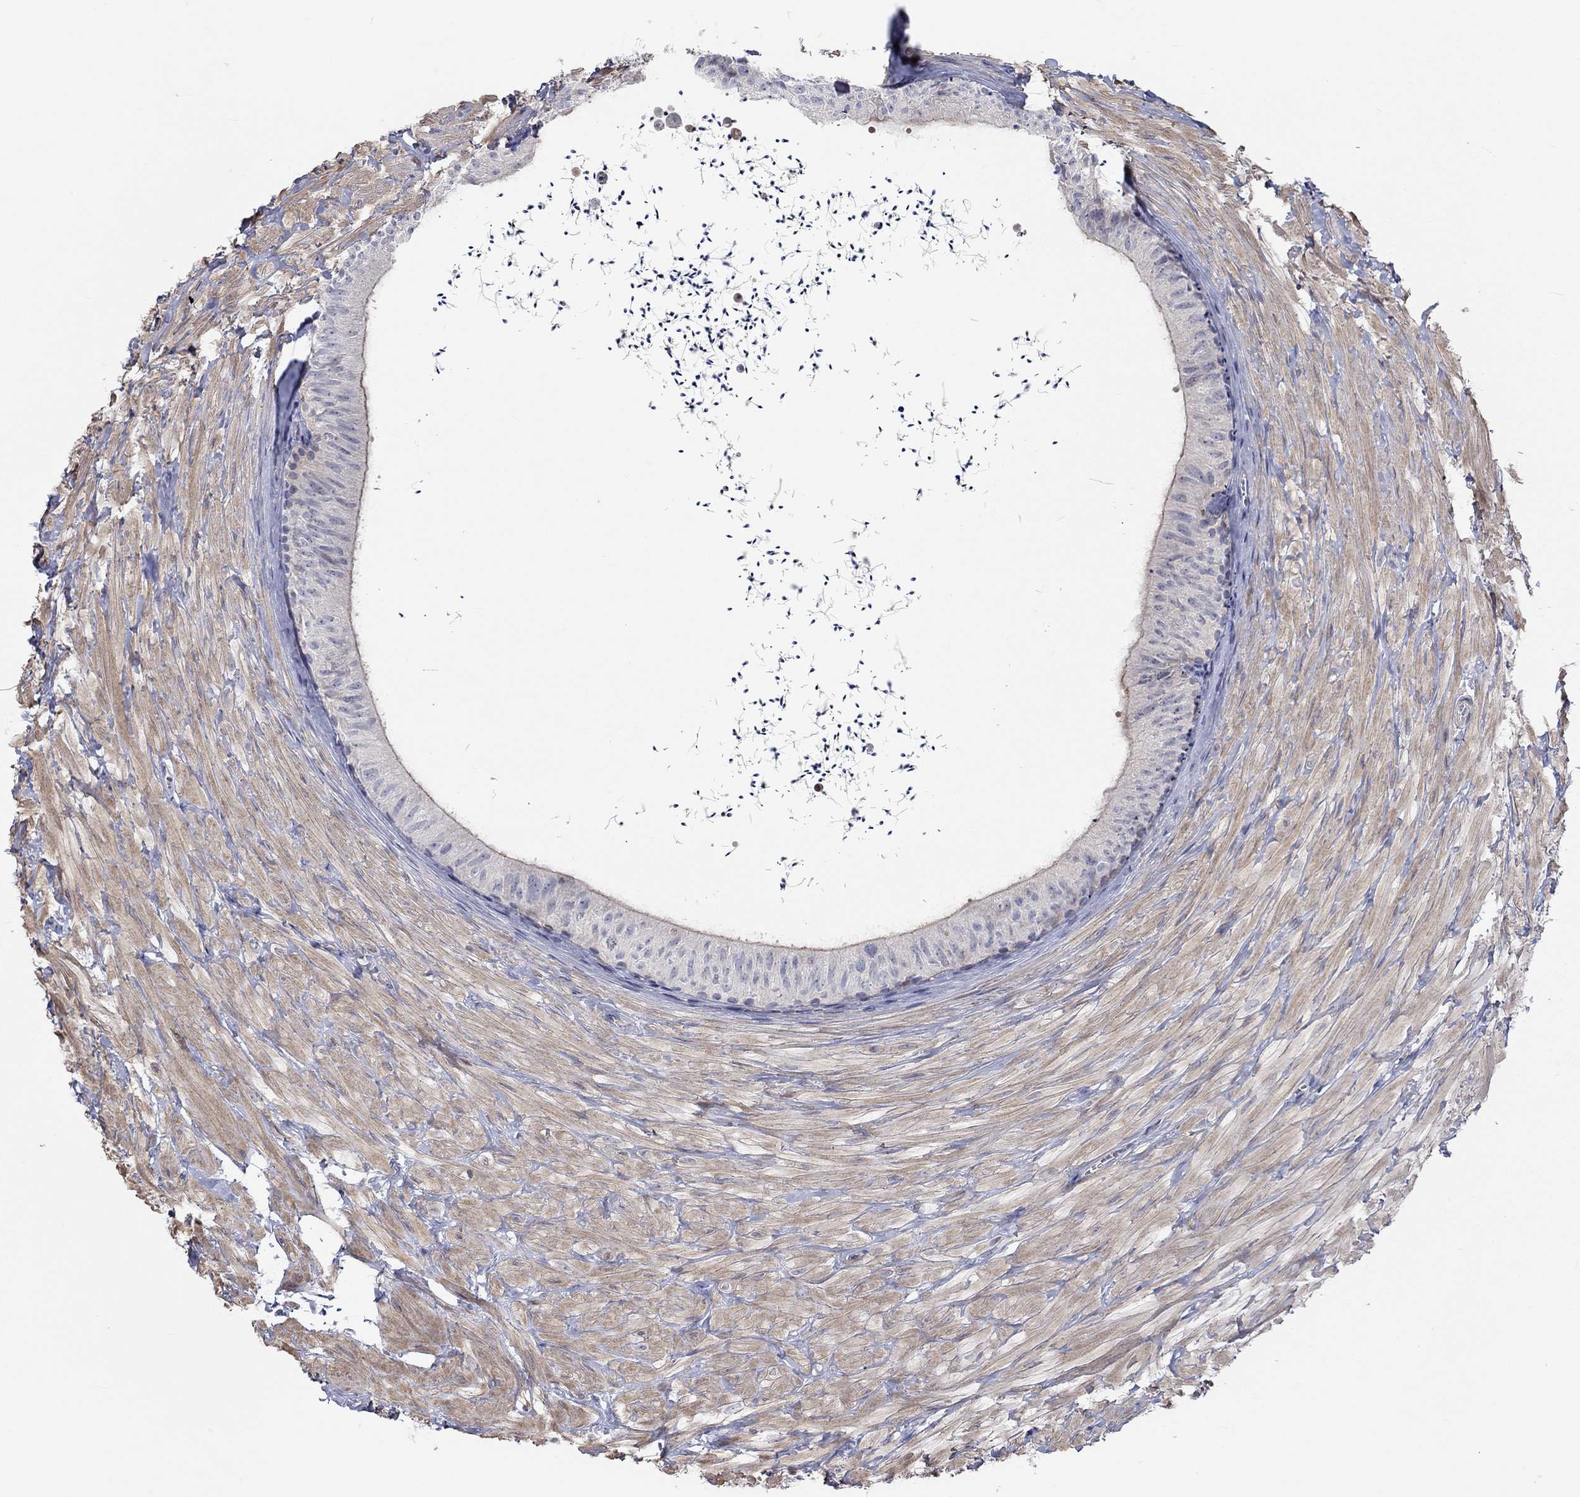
{"staining": {"intensity": "negative", "quantity": "none", "location": "none"}, "tissue": "epididymis", "cell_type": "Glandular cells", "image_type": "normal", "snomed": [{"axis": "morphology", "description": "Normal tissue, NOS"}, {"axis": "topography", "description": "Epididymis"}], "caption": "Glandular cells show no significant expression in benign epididymis. (Brightfield microscopy of DAB (3,3'-diaminobenzidine) immunohistochemistry at high magnification).", "gene": "PCDHGA10", "patient": {"sex": "male", "age": 32}}